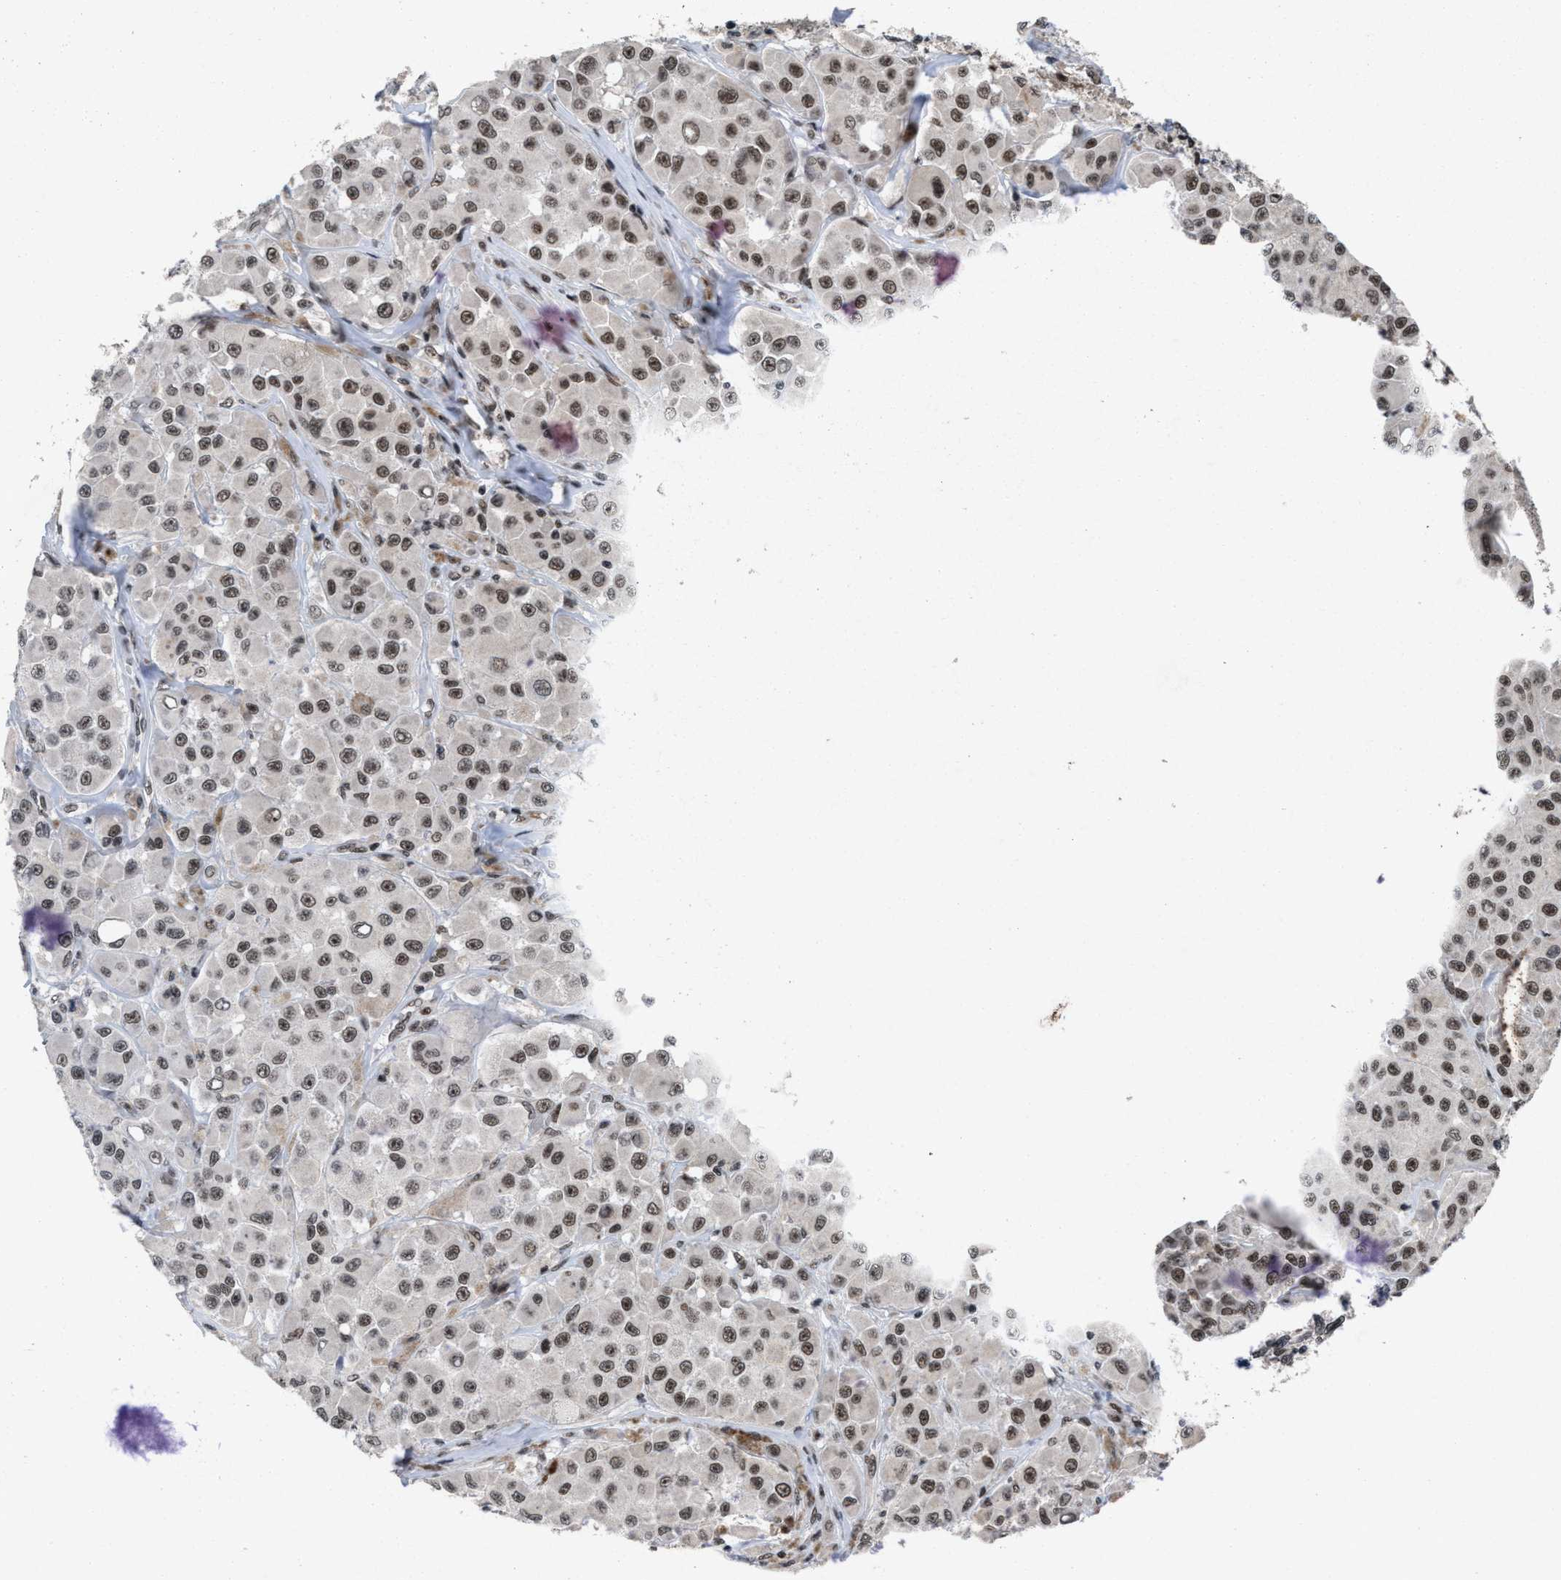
{"staining": {"intensity": "weak", "quantity": ">75%", "location": "nuclear"}, "tissue": "melanoma", "cell_type": "Tumor cells", "image_type": "cancer", "snomed": [{"axis": "morphology", "description": "Malignant melanoma, NOS"}, {"axis": "topography", "description": "Skin"}], "caption": "A low amount of weak nuclear staining is identified in about >75% of tumor cells in malignant melanoma tissue.", "gene": "WIZ", "patient": {"sex": "male", "age": 84}}